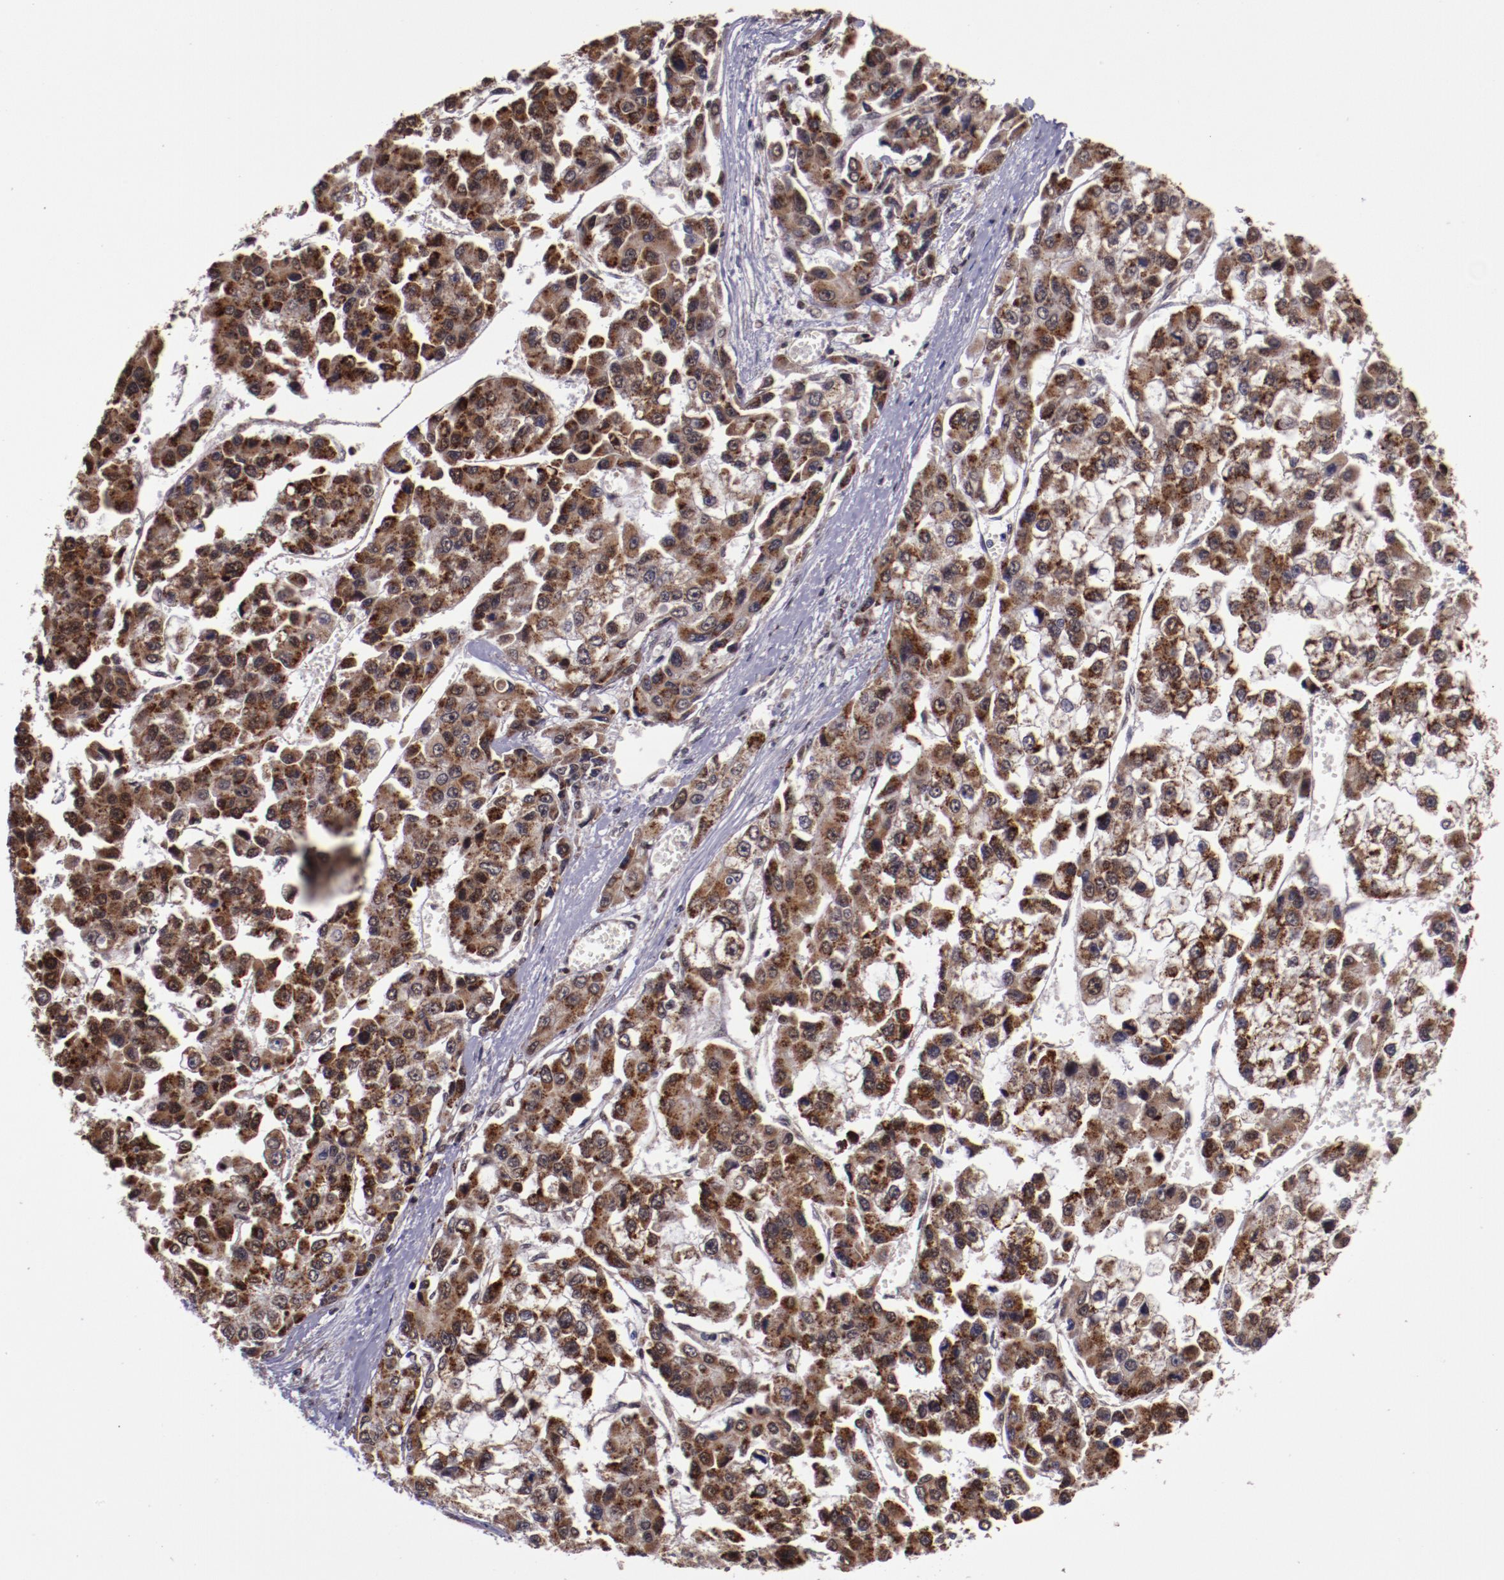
{"staining": {"intensity": "moderate", "quantity": ">75%", "location": "cytoplasmic/membranous"}, "tissue": "liver cancer", "cell_type": "Tumor cells", "image_type": "cancer", "snomed": [{"axis": "morphology", "description": "Carcinoma, Hepatocellular, NOS"}, {"axis": "topography", "description": "Liver"}], "caption": "High-magnification brightfield microscopy of liver cancer stained with DAB (brown) and counterstained with hematoxylin (blue). tumor cells exhibit moderate cytoplasmic/membranous expression is identified in about>75% of cells.", "gene": "CECR2", "patient": {"sex": "female", "age": 66}}